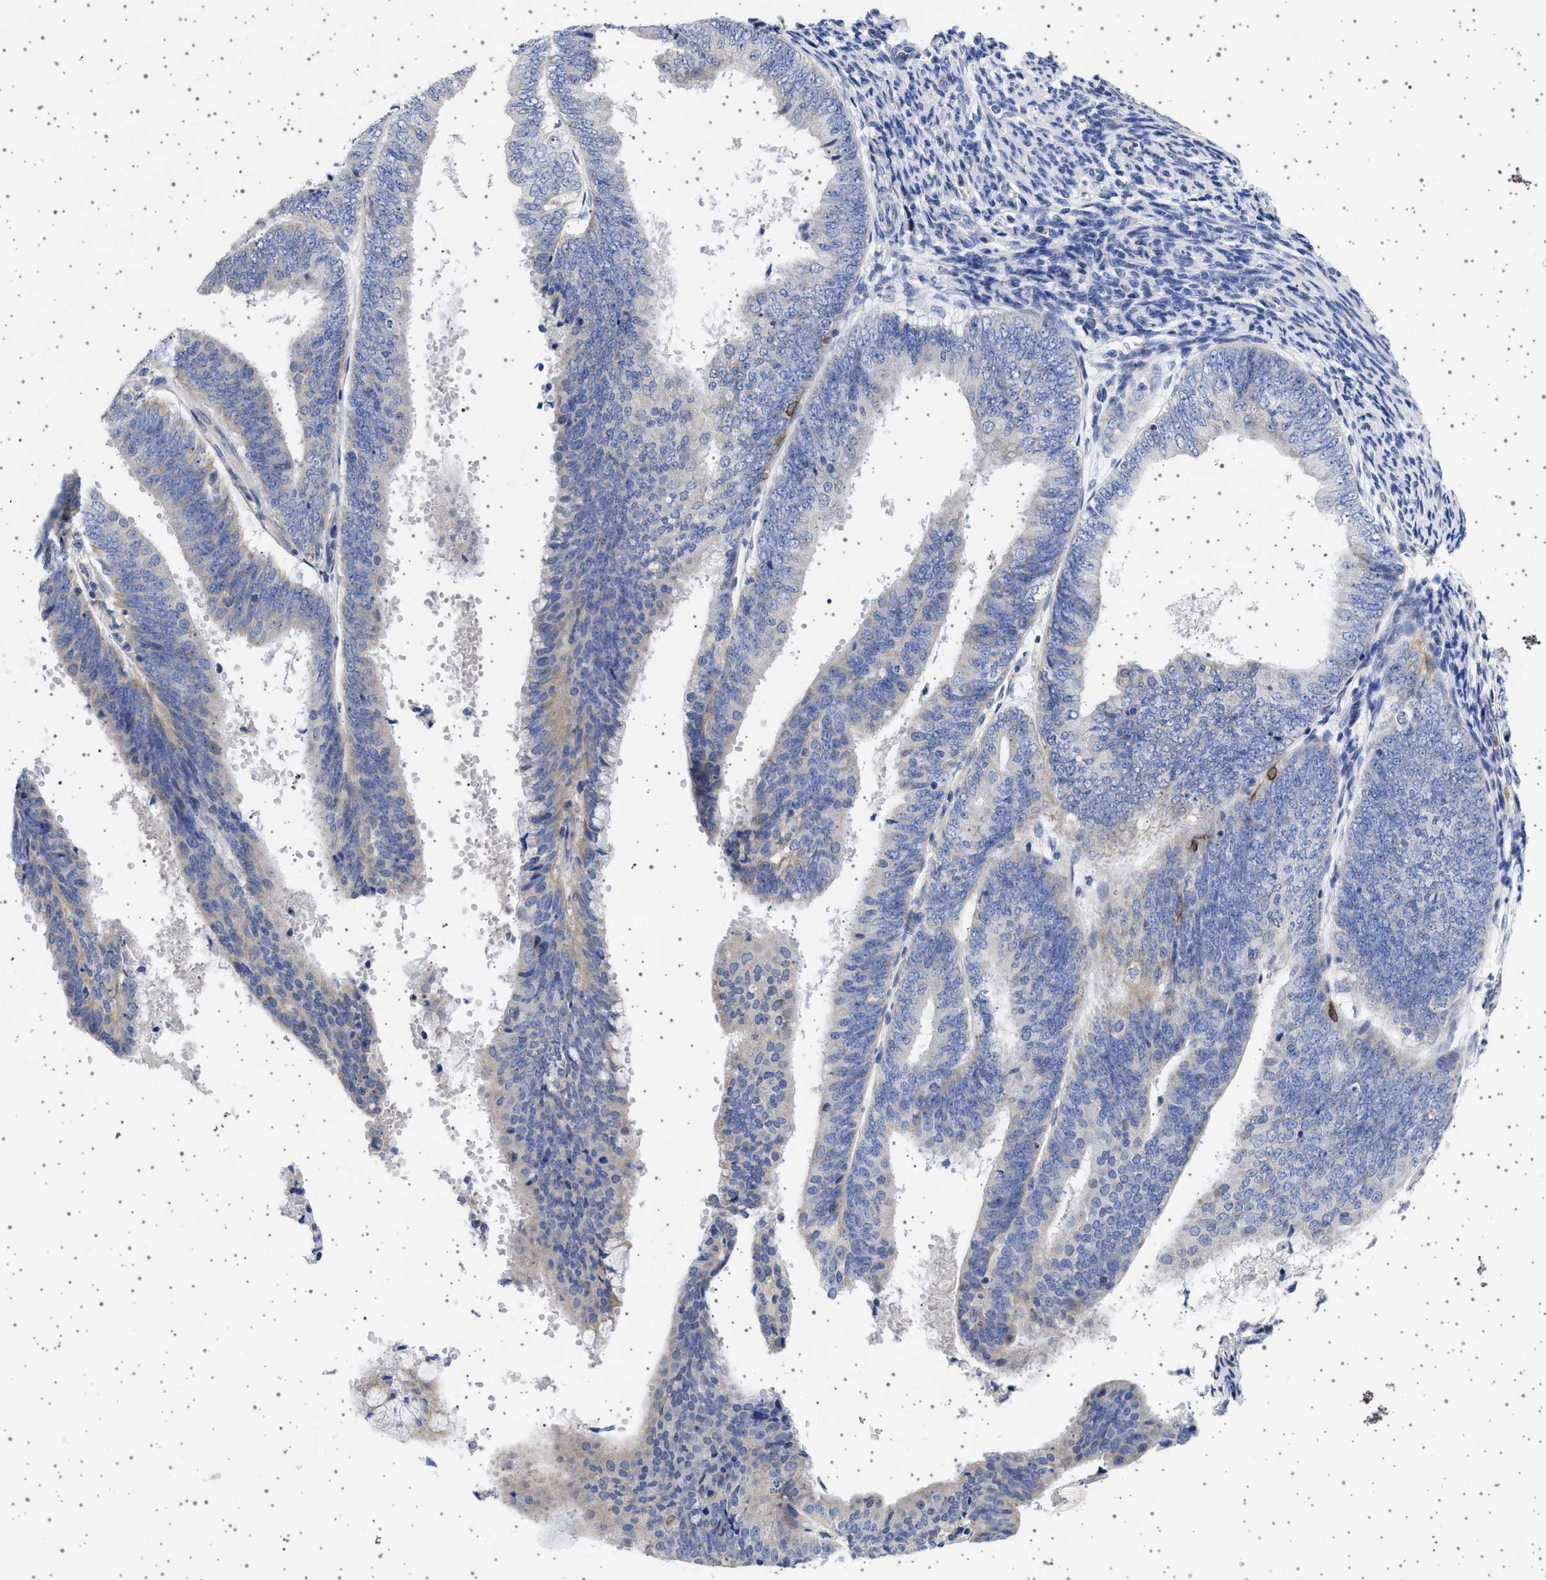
{"staining": {"intensity": "moderate", "quantity": "<25%", "location": "cytoplasmic/membranous"}, "tissue": "endometrial cancer", "cell_type": "Tumor cells", "image_type": "cancer", "snomed": [{"axis": "morphology", "description": "Adenocarcinoma, NOS"}, {"axis": "topography", "description": "Endometrium"}], "caption": "Moderate cytoplasmic/membranous protein positivity is present in about <25% of tumor cells in endometrial adenocarcinoma. (Stains: DAB in brown, nuclei in blue, Microscopy: brightfield microscopy at high magnification).", "gene": "TRMT10B", "patient": {"sex": "female", "age": 63}}